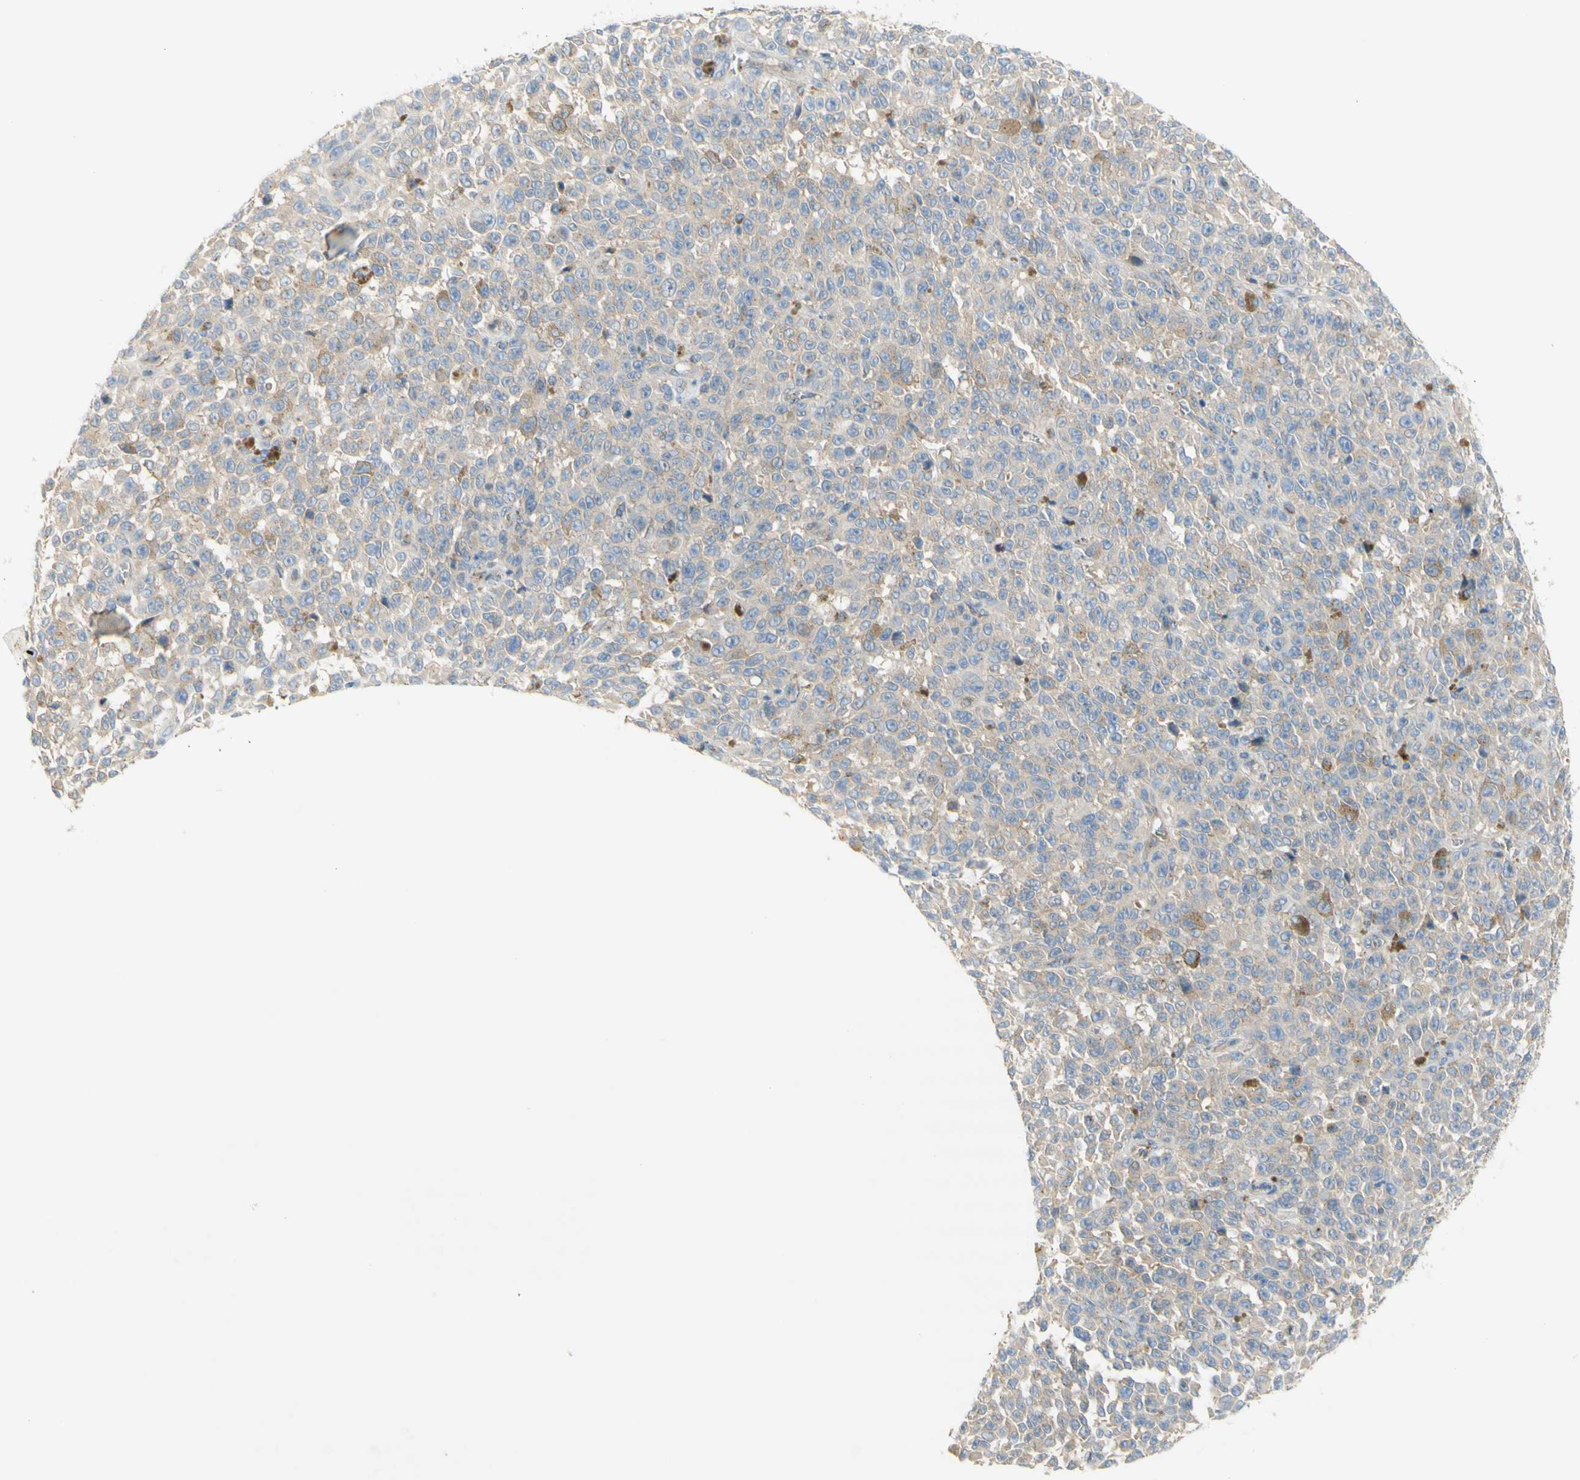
{"staining": {"intensity": "weak", "quantity": ">75%", "location": "cytoplasmic/membranous"}, "tissue": "melanoma", "cell_type": "Tumor cells", "image_type": "cancer", "snomed": [{"axis": "morphology", "description": "Malignant melanoma, NOS"}, {"axis": "topography", "description": "Skin"}], "caption": "This image shows IHC staining of malignant melanoma, with low weak cytoplasmic/membranous positivity in about >75% of tumor cells.", "gene": "DYNC1H1", "patient": {"sex": "female", "age": 82}}